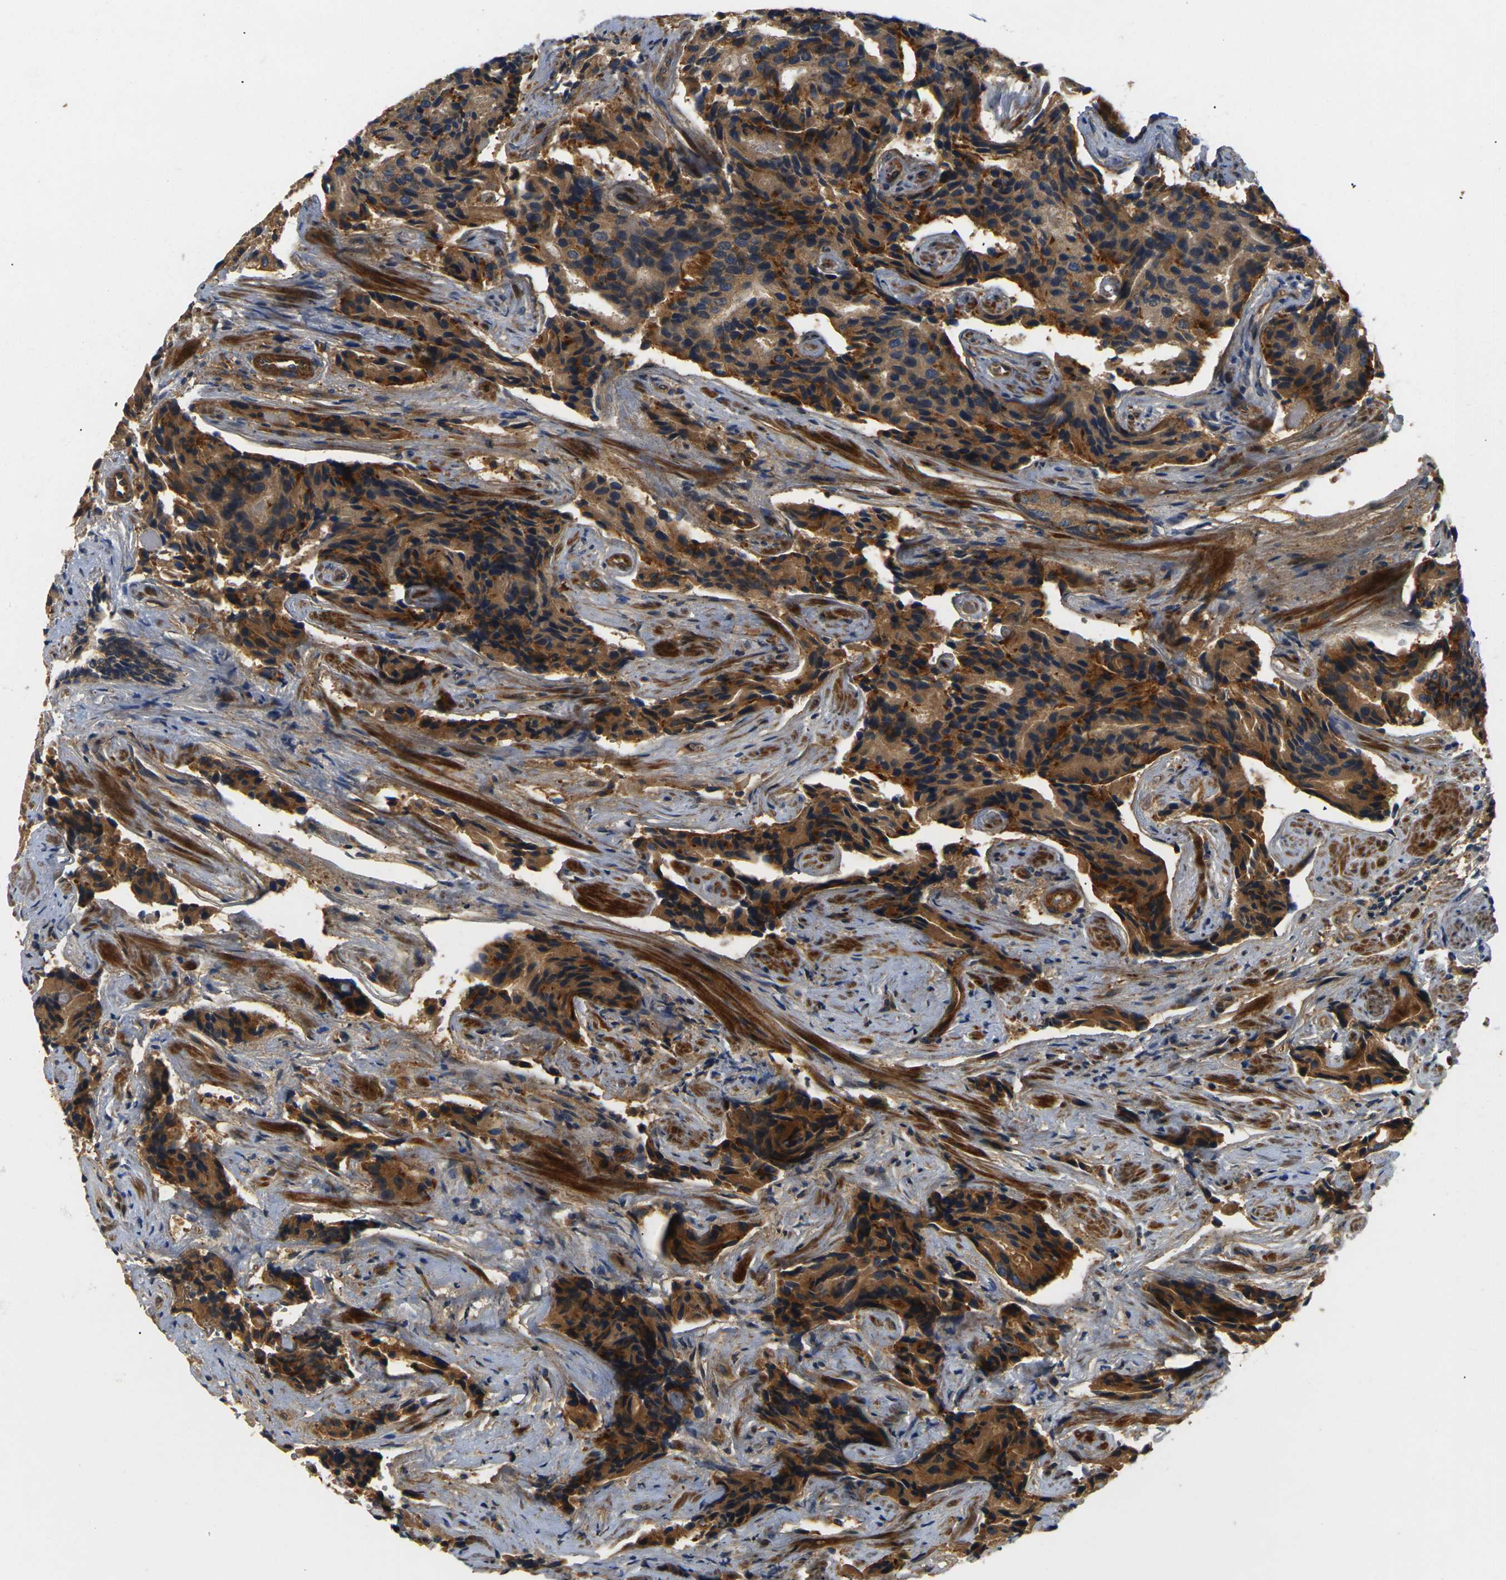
{"staining": {"intensity": "strong", "quantity": ">75%", "location": "cytoplasmic/membranous"}, "tissue": "prostate cancer", "cell_type": "Tumor cells", "image_type": "cancer", "snomed": [{"axis": "morphology", "description": "Adenocarcinoma, High grade"}, {"axis": "topography", "description": "Prostate"}], "caption": "Immunohistochemical staining of human high-grade adenocarcinoma (prostate) shows high levels of strong cytoplasmic/membranous expression in about >75% of tumor cells.", "gene": "LRCH3", "patient": {"sex": "male", "age": 58}}